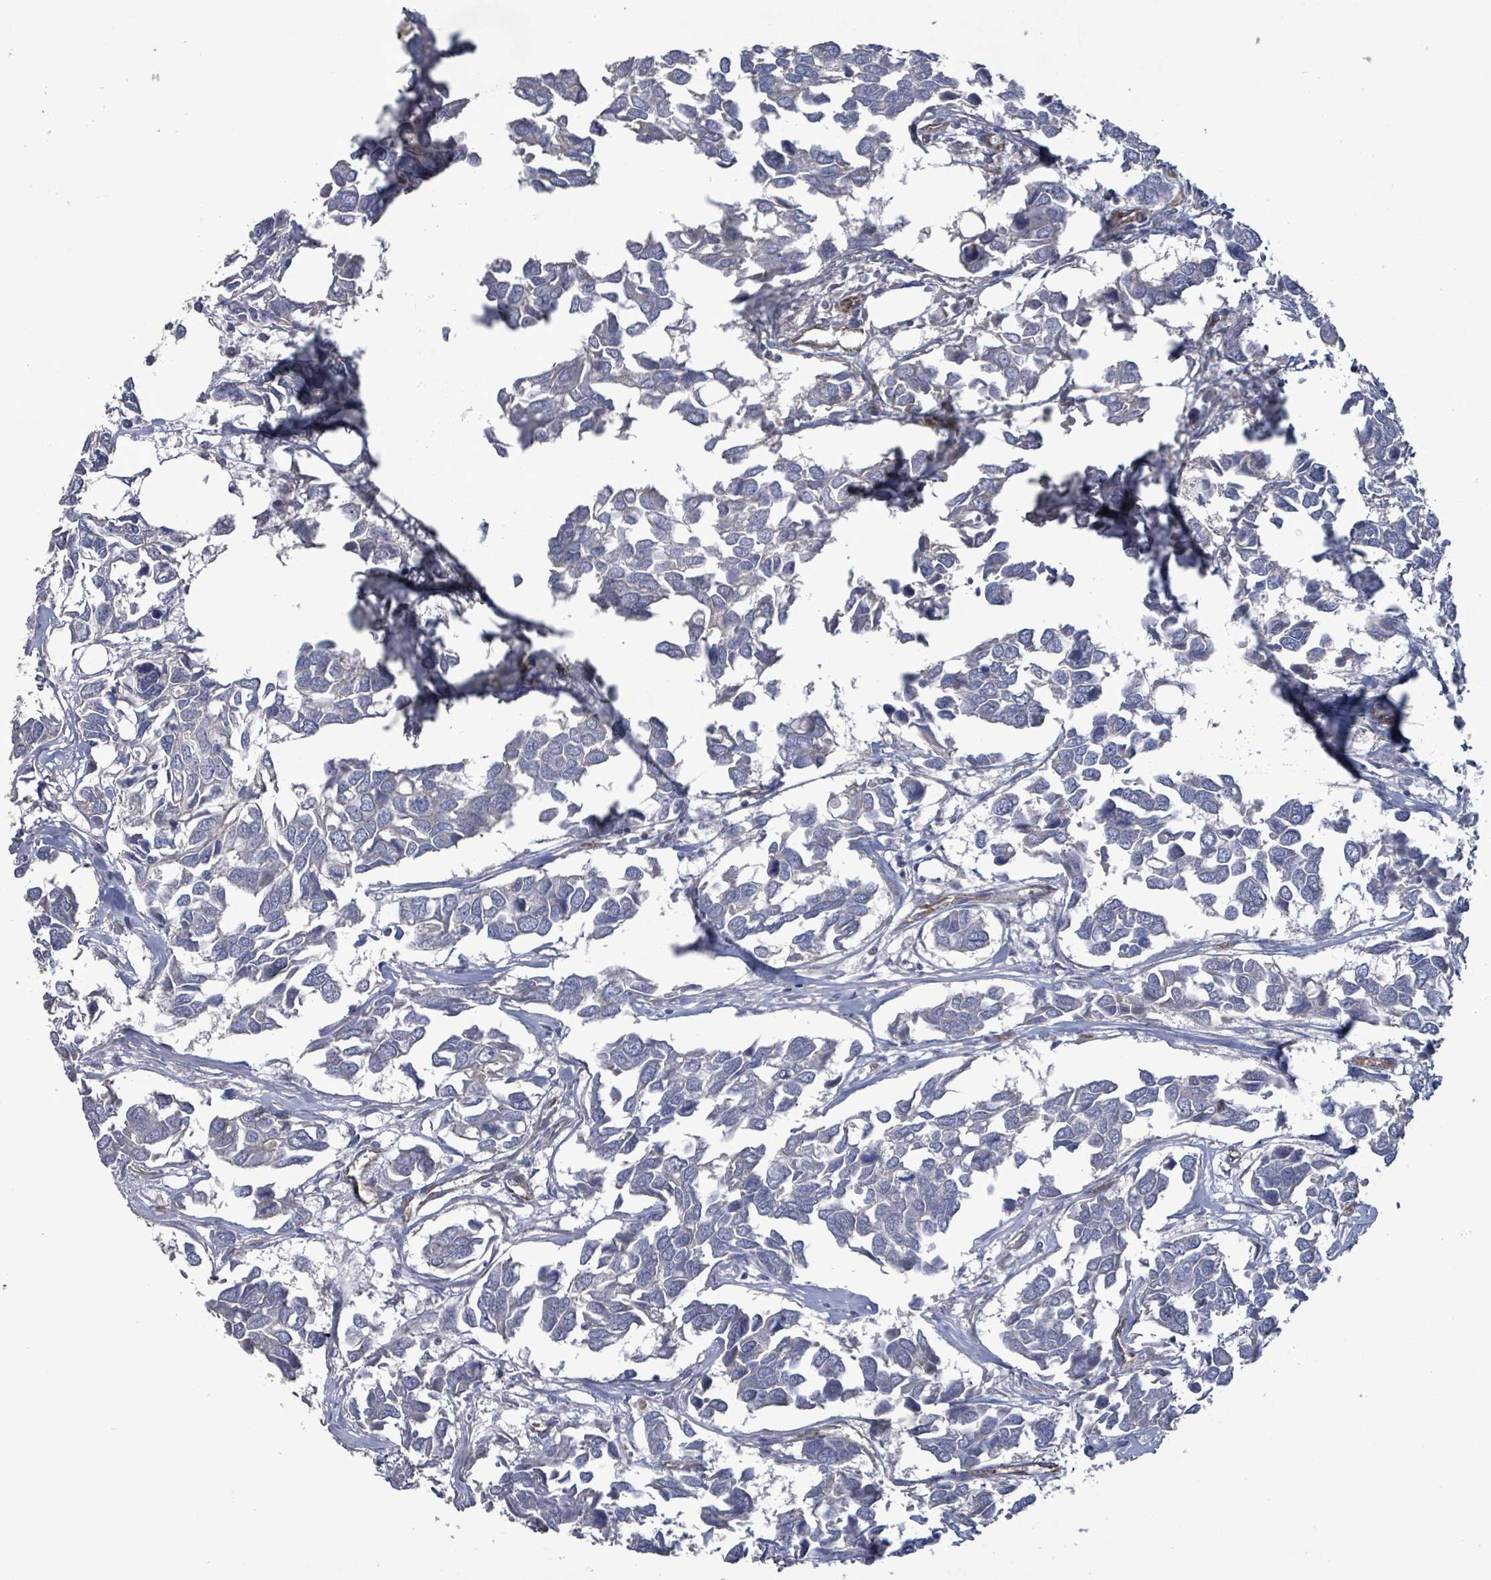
{"staining": {"intensity": "negative", "quantity": "none", "location": "none"}, "tissue": "breast cancer", "cell_type": "Tumor cells", "image_type": "cancer", "snomed": [{"axis": "morphology", "description": "Duct carcinoma"}, {"axis": "topography", "description": "Breast"}], "caption": "Tumor cells are negative for brown protein staining in breast cancer (infiltrating ductal carcinoma).", "gene": "KANK3", "patient": {"sex": "female", "age": 83}}